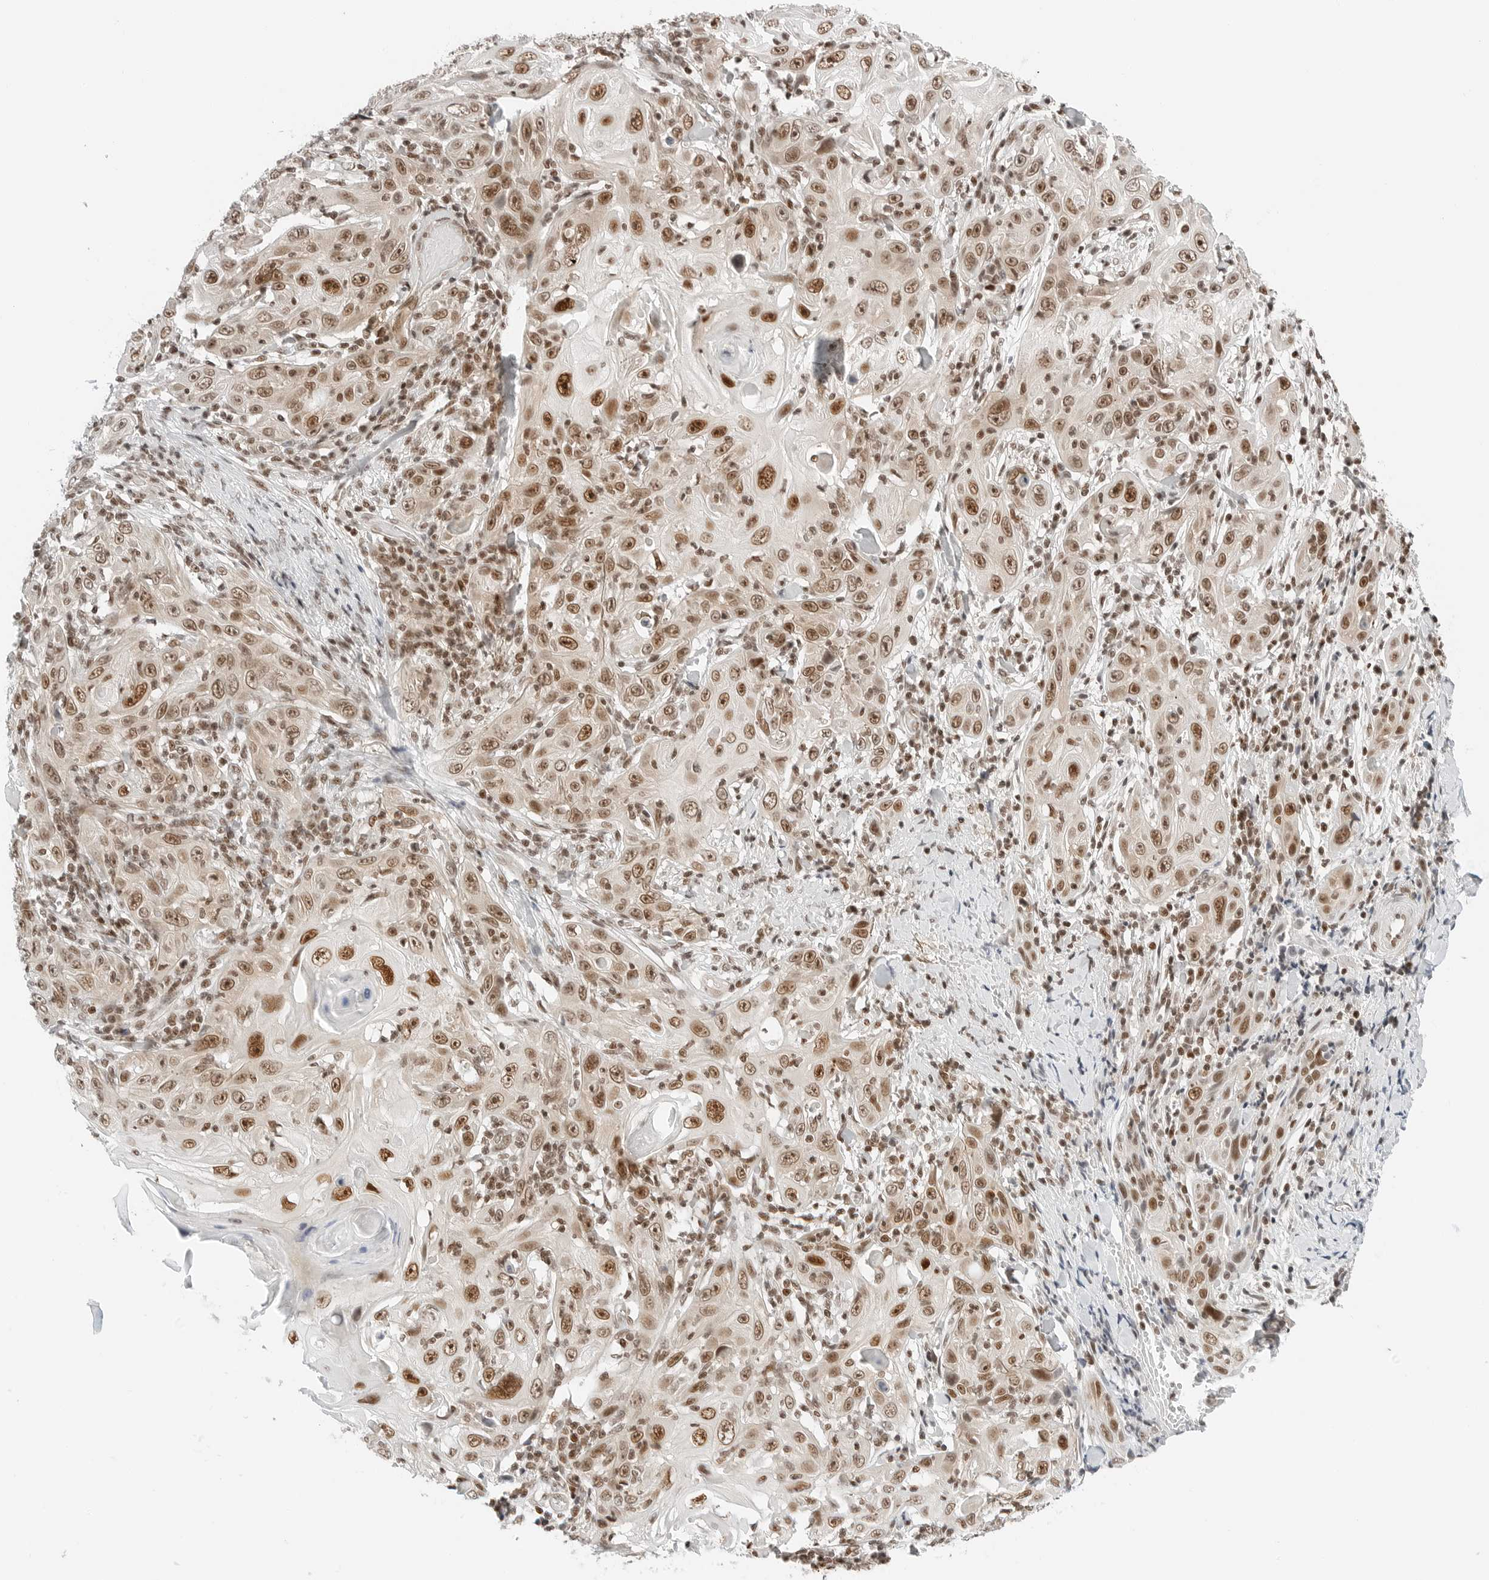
{"staining": {"intensity": "moderate", "quantity": ">75%", "location": "nuclear"}, "tissue": "skin cancer", "cell_type": "Tumor cells", "image_type": "cancer", "snomed": [{"axis": "morphology", "description": "Squamous cell carcinoma, NOS"}, {"axis": "topography", "description": "Skin"}], "caption": "Human skin cancer (squamous cell carcinoma) stained with a brown dye reveals moderate nuclear positive staining in about >75% of tumor cells.", "gene": "CRTC2", "patient": {"sex": "female", "age": 88}}